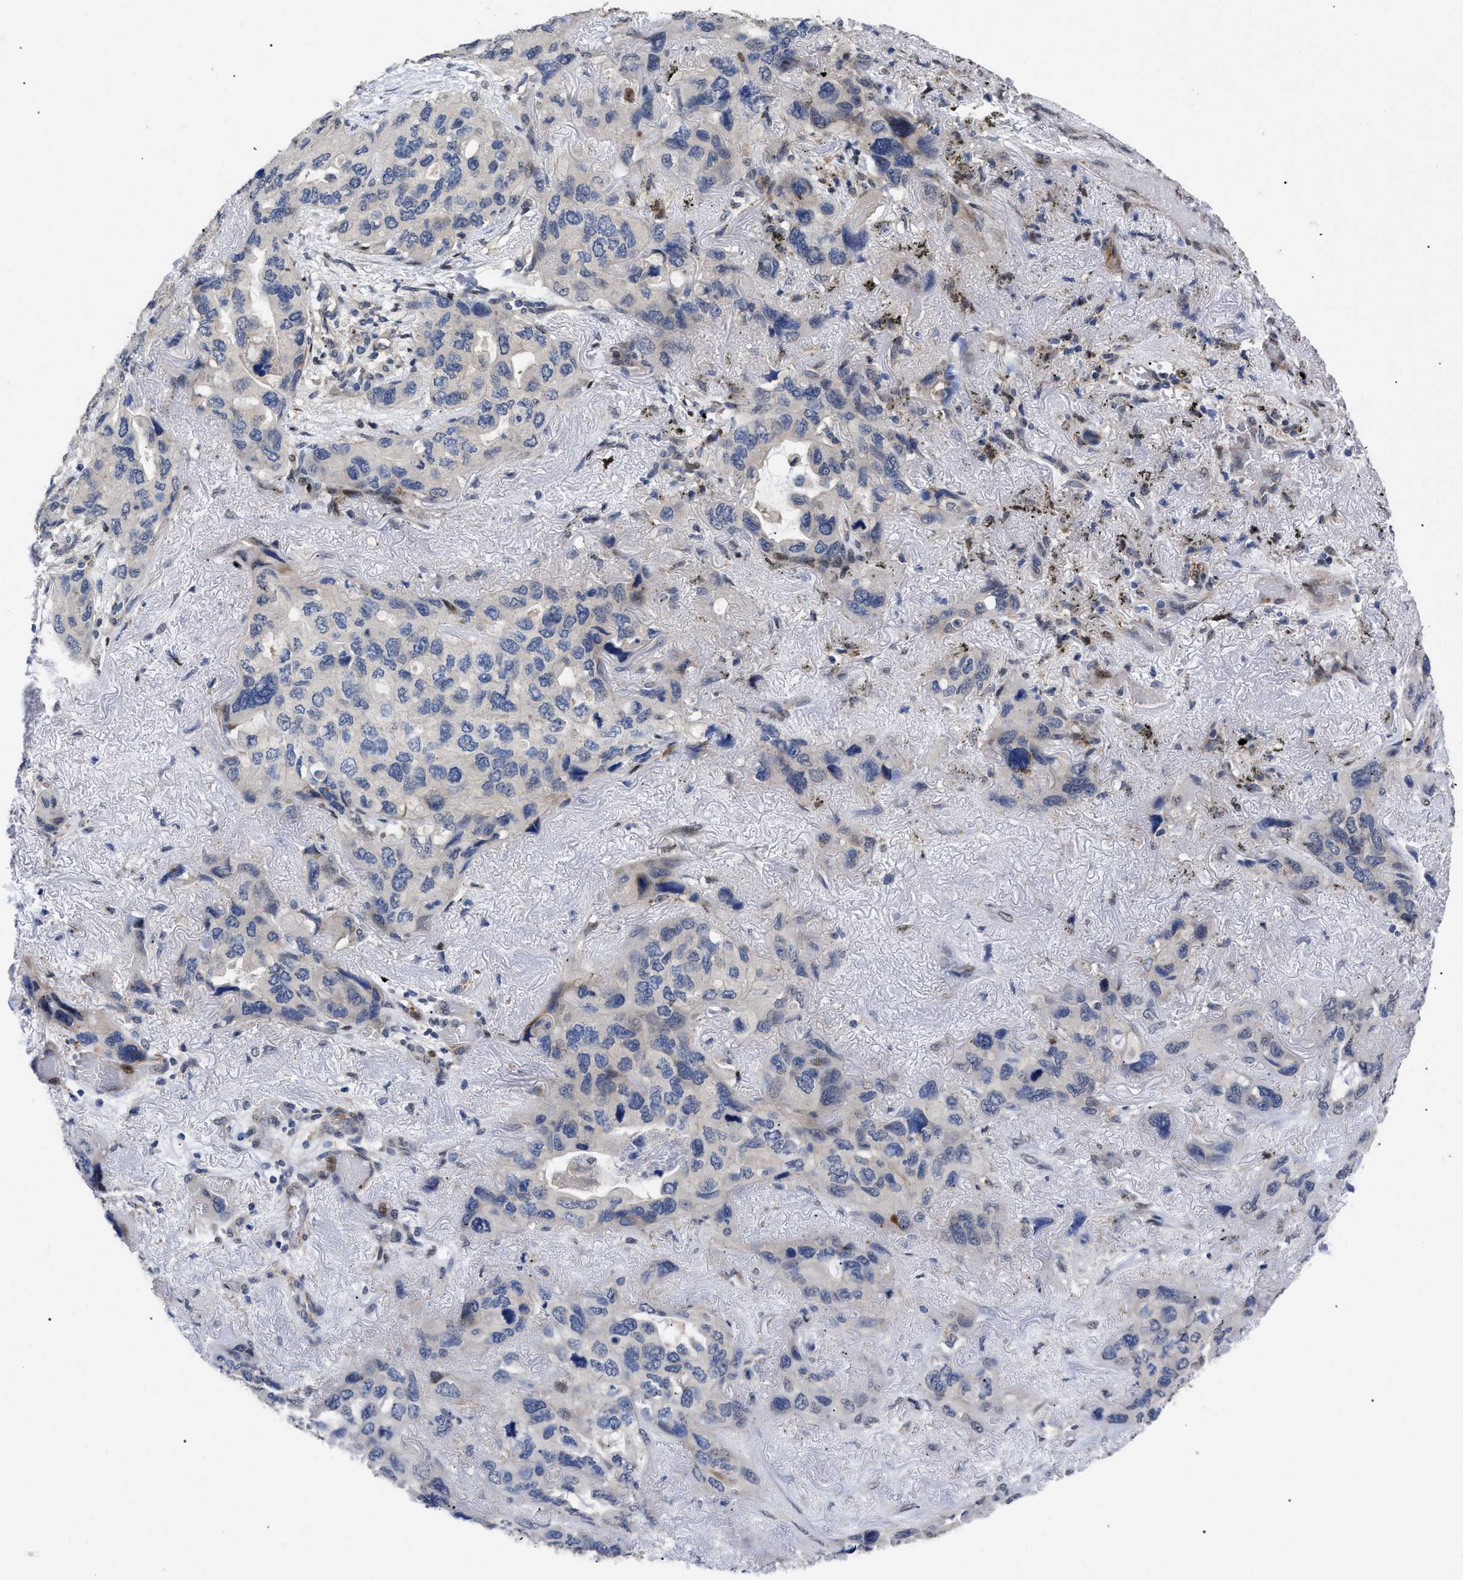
{"staining": {"intensity": "negative", "quantity": "none", "location": "none"}, "tissue": "lung cancer", "cell_type": "Tumor cells", "image_type": "cancer", "snomed": [{"axis": "morphology", "description": "Squamous cell carcinoma, NOS"}, {"axis": "topography", "description": "Lung"}], "caption": "Immunohistochemical staining of squamous cell carcinoma (lung) demonstrates no significant expression in tumor cells.", "gene": "SFXN5", "patient": {"sex": "female", "age": 73}}